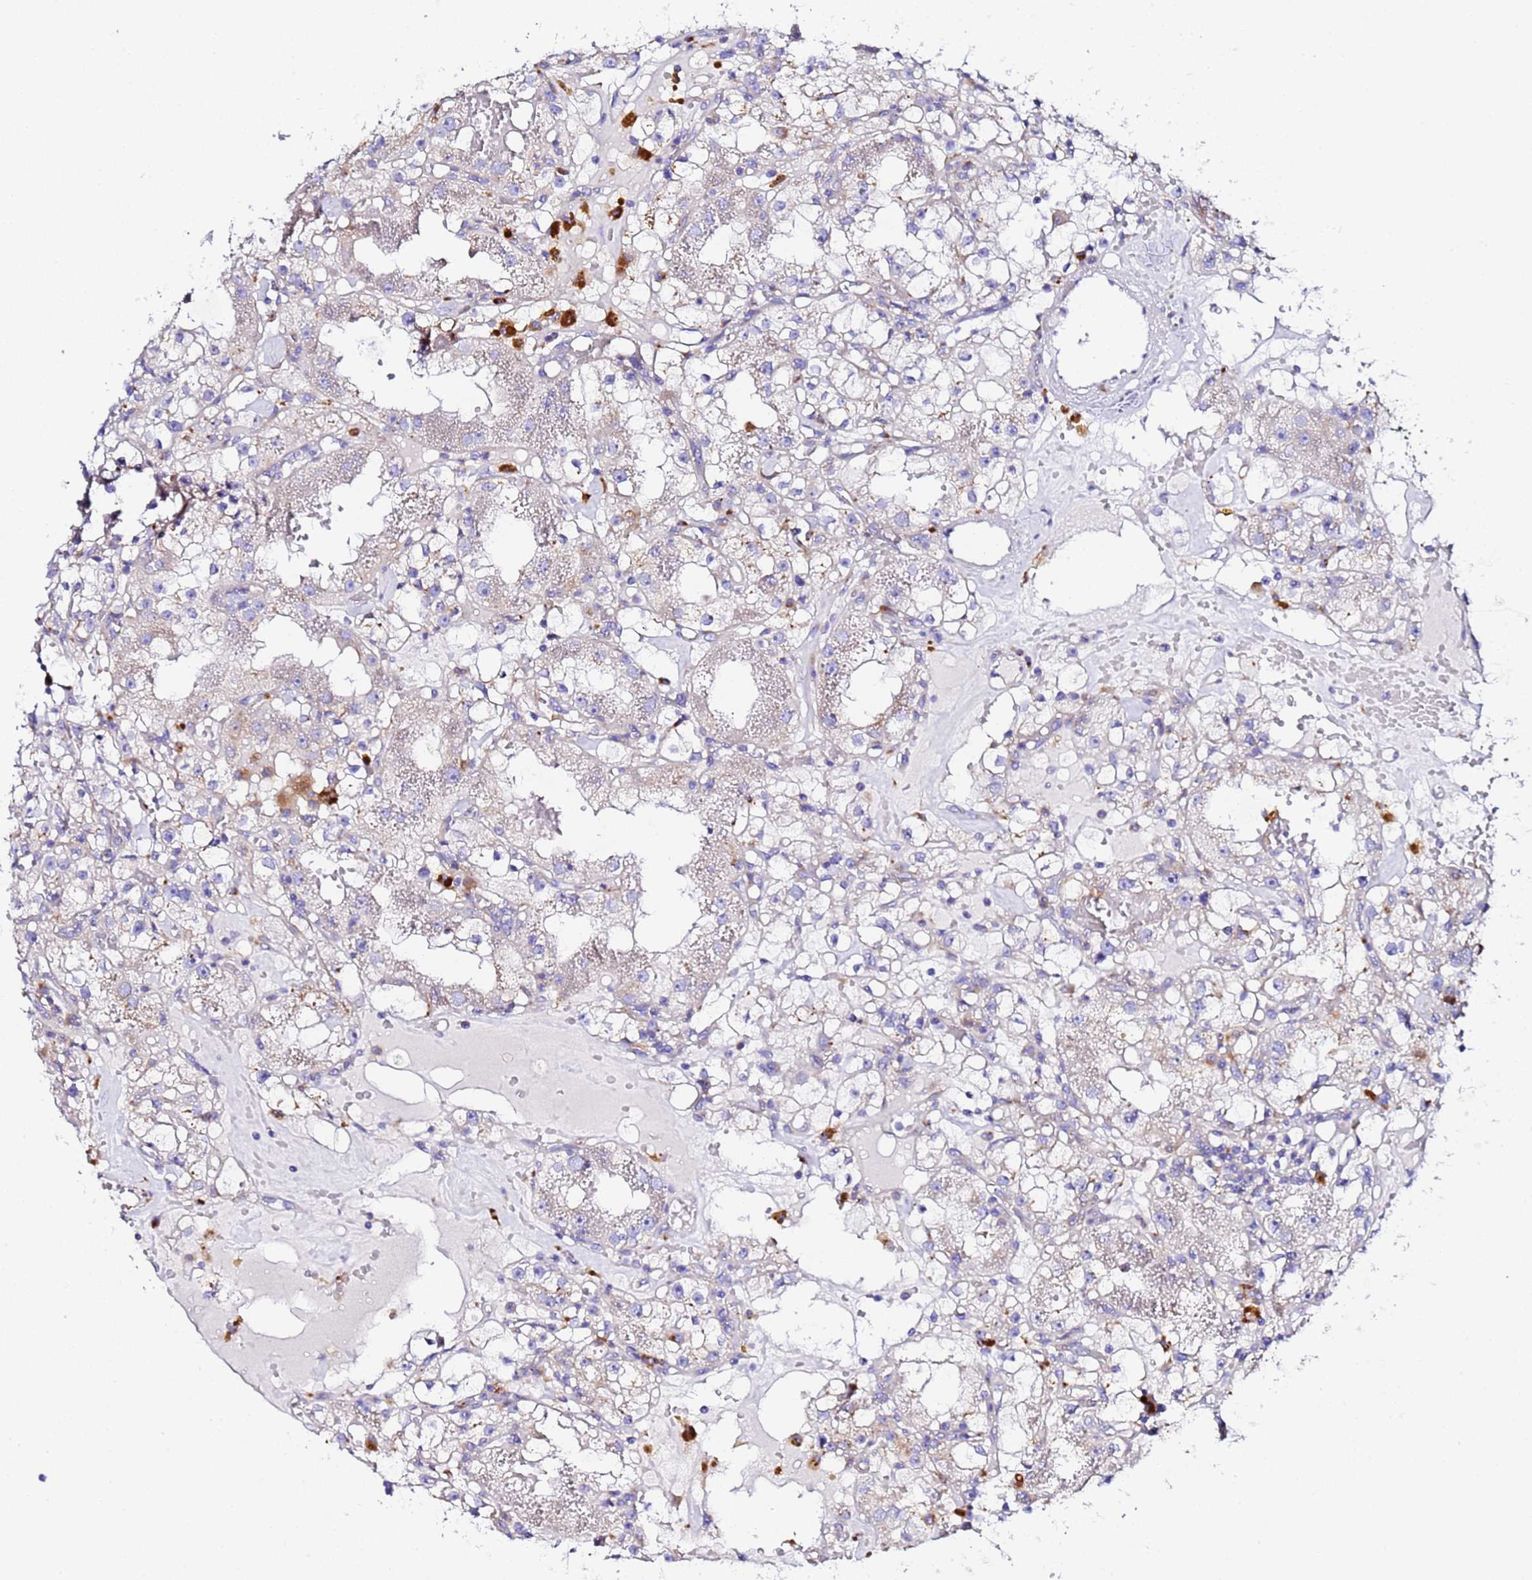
{"staining": {"intensity": "negative", "quantity": "none", "location": "none"}, "tissue": "renal cancer", "cell_type": "Tumor cells", "image_type": "cancer", "snomed": [{"axis": "morphology", "description": "Adenocarcinoma, NOS"}, {"axis": "topography", "description": "Kidney"}], "caption": "Immunohistochemistry (IHC) histopathology image of neoplastic tissue: human renal cancer (adenocarcinoma) stained with DAB displays no significant protein staining in tumor cells.", "gene": "VTI1B", "patient": {"sex": "male", "age": 56}}